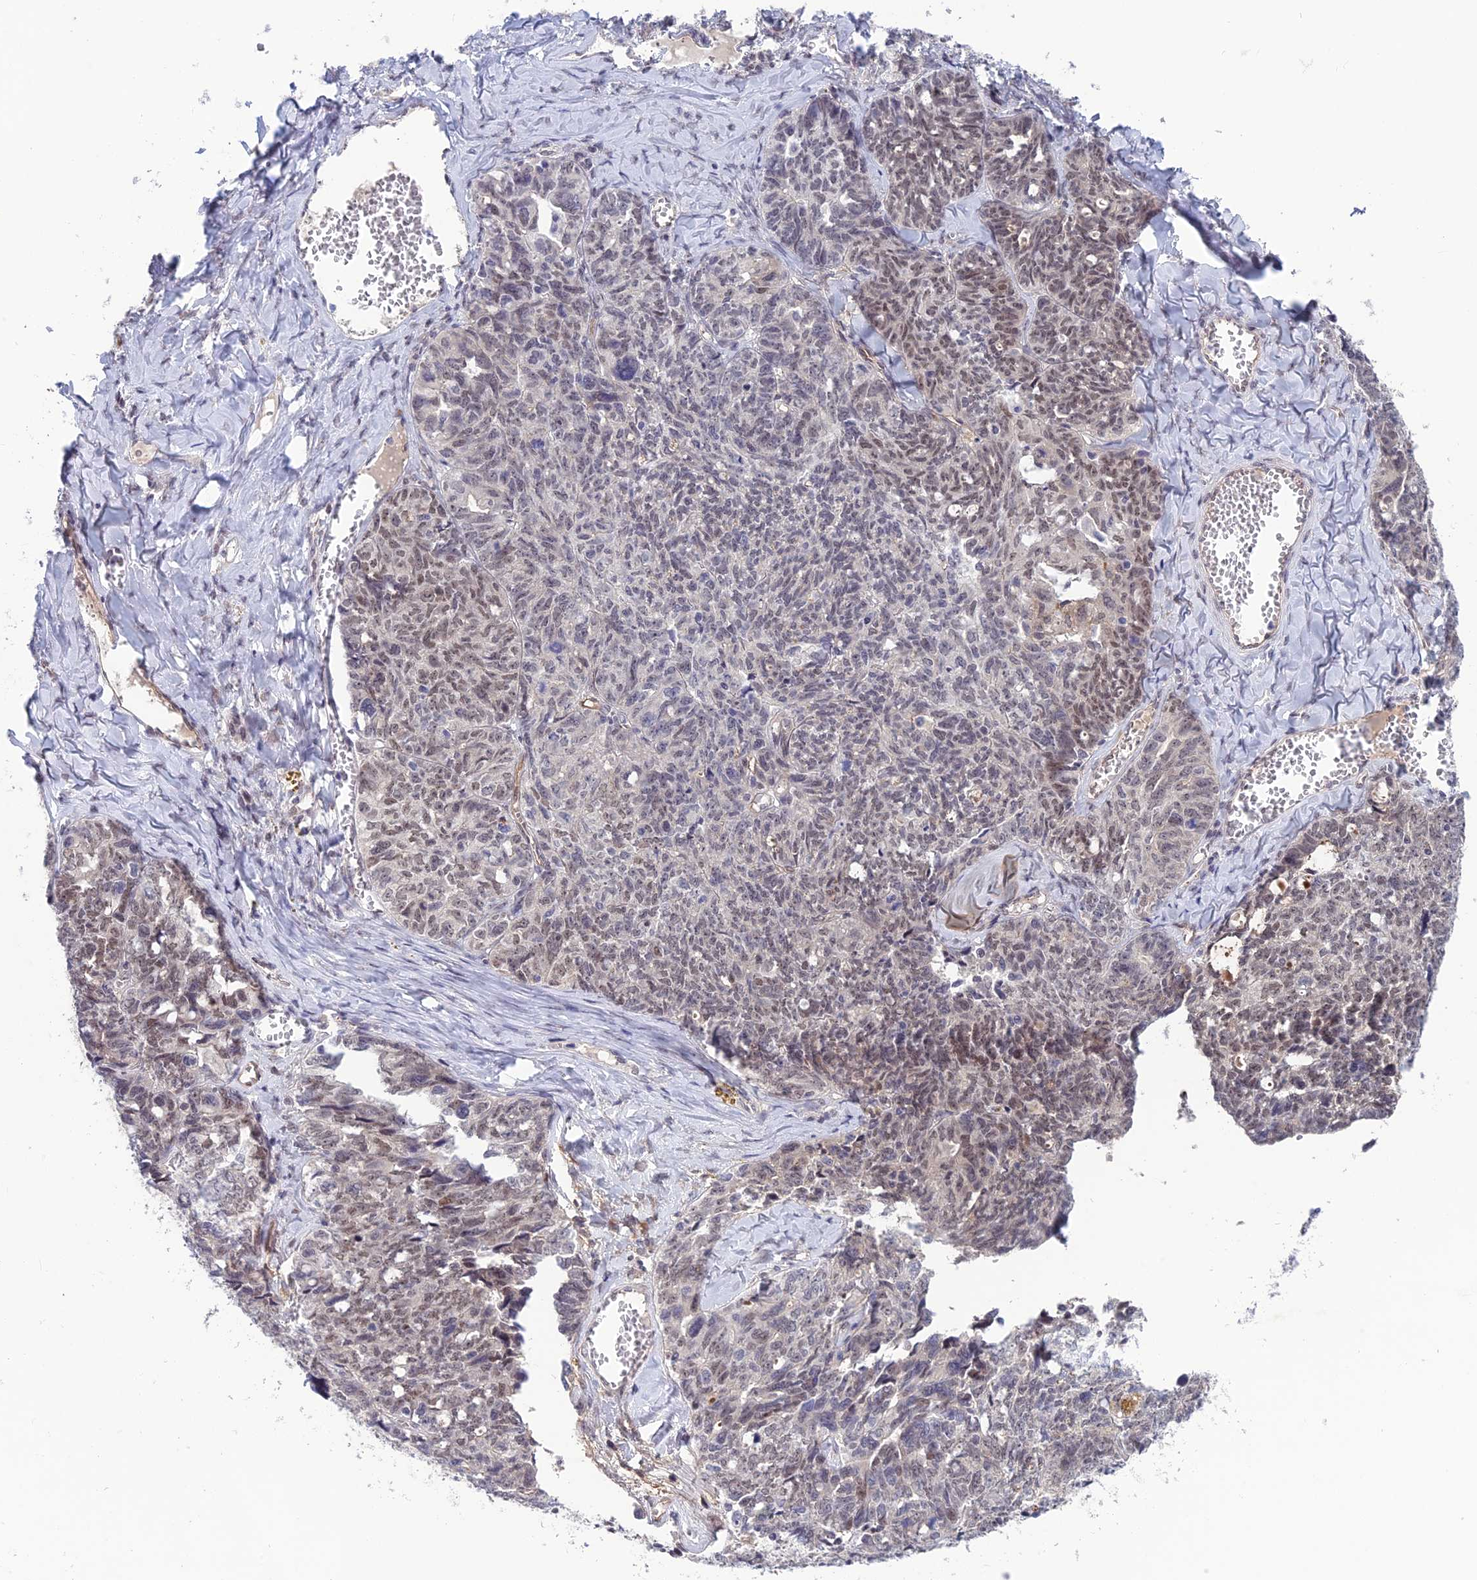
{"staining": {"intensity": "weak", "quantity": "<25%", "location": "nuclear"}, "tissue": "ovarian cancer", "cell_type": "Tumor cells", "image_type": "cancer", "snomed": [{"axis": "morphology", "description": "Cystadenocarcinoma, serous, NOS"}, {"axis": "topography", "description": "Ovary"}], "caption": "Tumor cells show no significant protein positivity in serous cystadenocarcinoma (ovarian).", "gene": "FKBPL", "patient": {"sex": "female", "age": 79}}